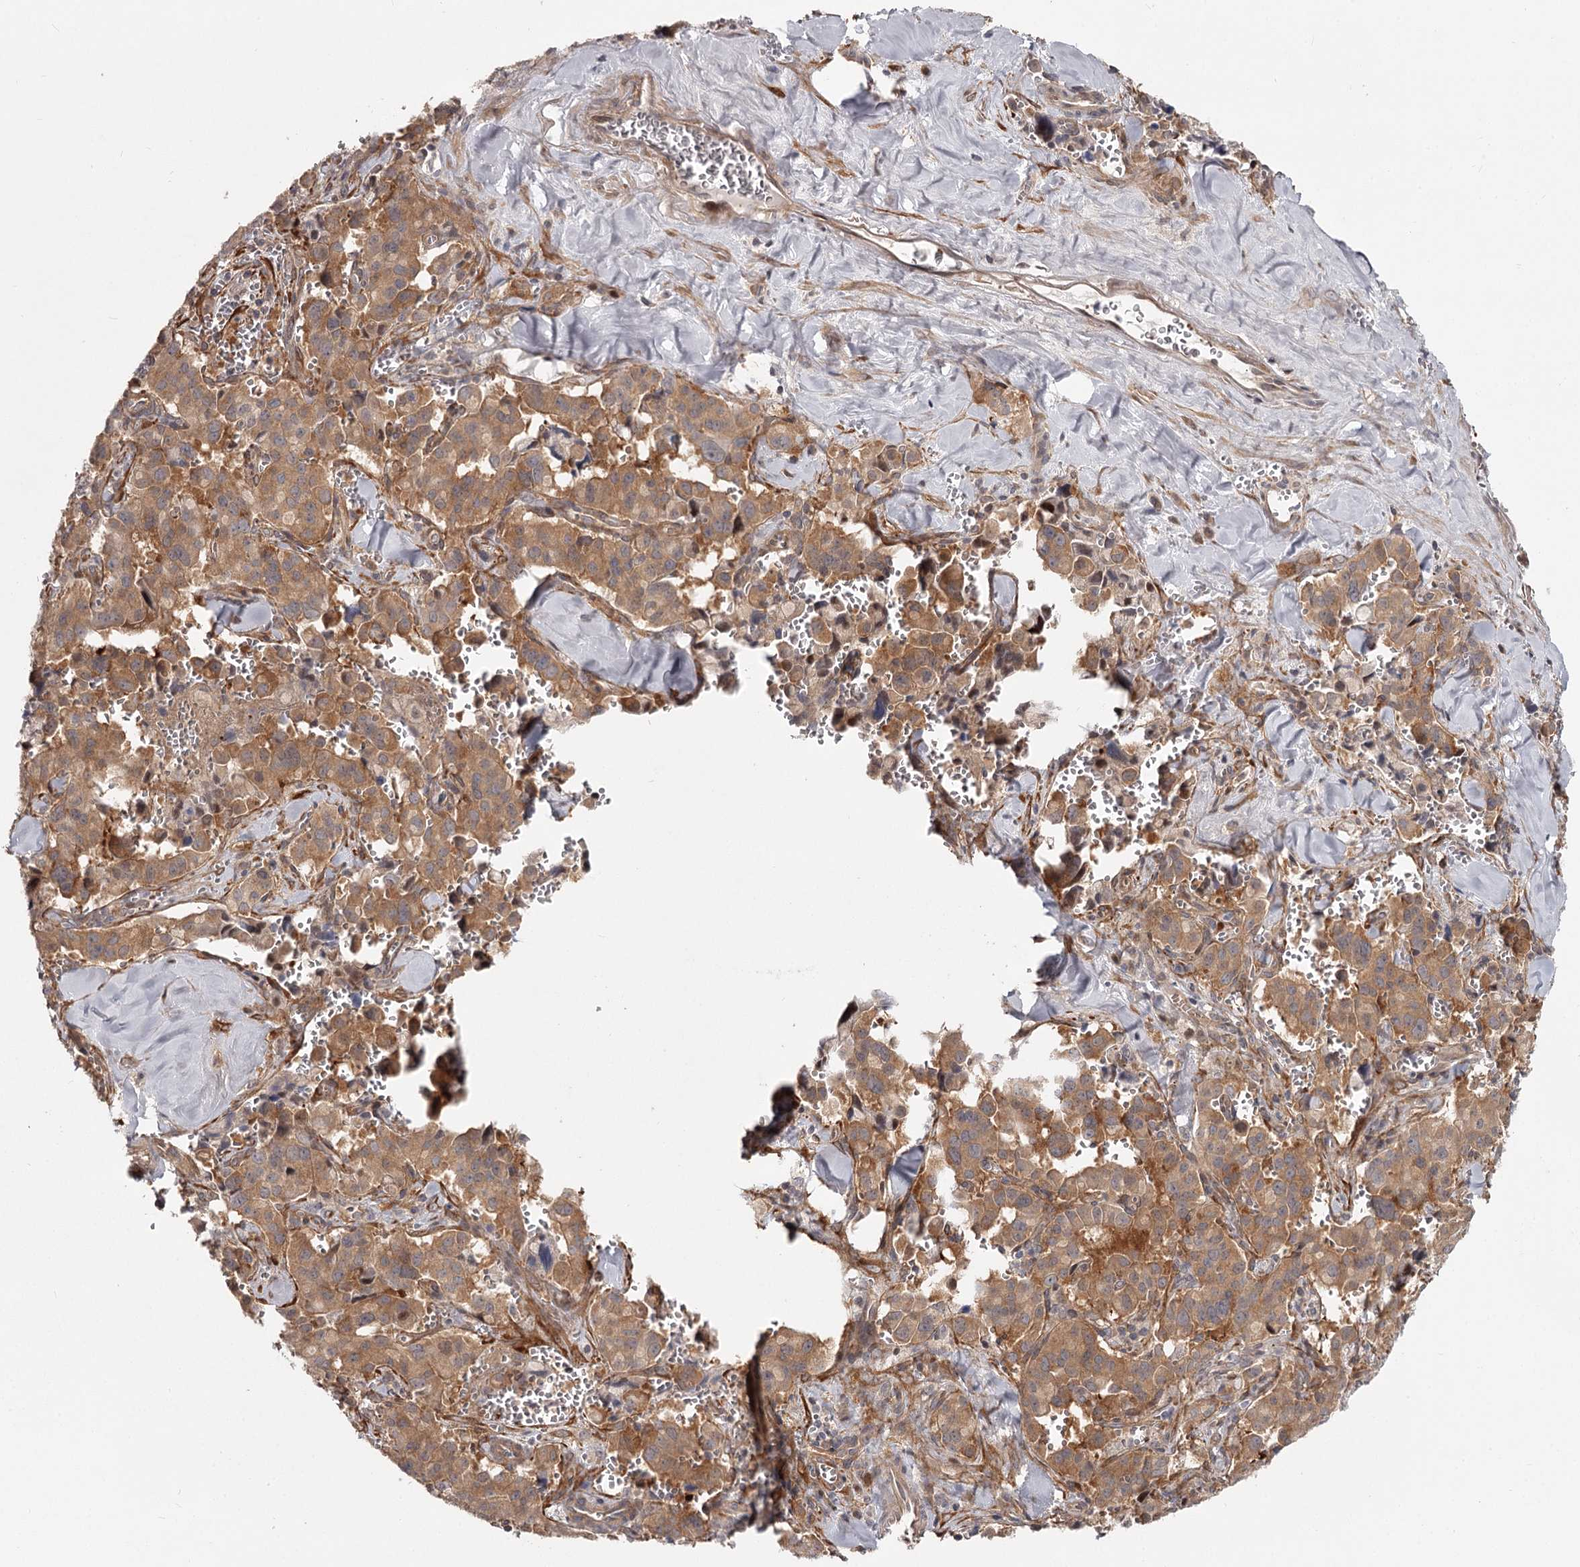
{"staining": {"intensity": "moderate", "quantity": ">75%", "location": "cytoplasmic/membranous"}, "tissue": "pancreatic cancer", "cell_type": "Tumor cells", "image_type": "cancer", "snomed": [{"axis": "morphology", "description": "Adenocarcinoma, NOS"}, {"axis": "topography", "description": "Pancreas"}], "caption": "Tumor cells show moderate cytoplasmic/membranous staining in approximately >75% of cells in pancreatic cancer (adenocarcinoma).", "gene": "CCNG2", "patient": {"sex": "male", "age": 65}}